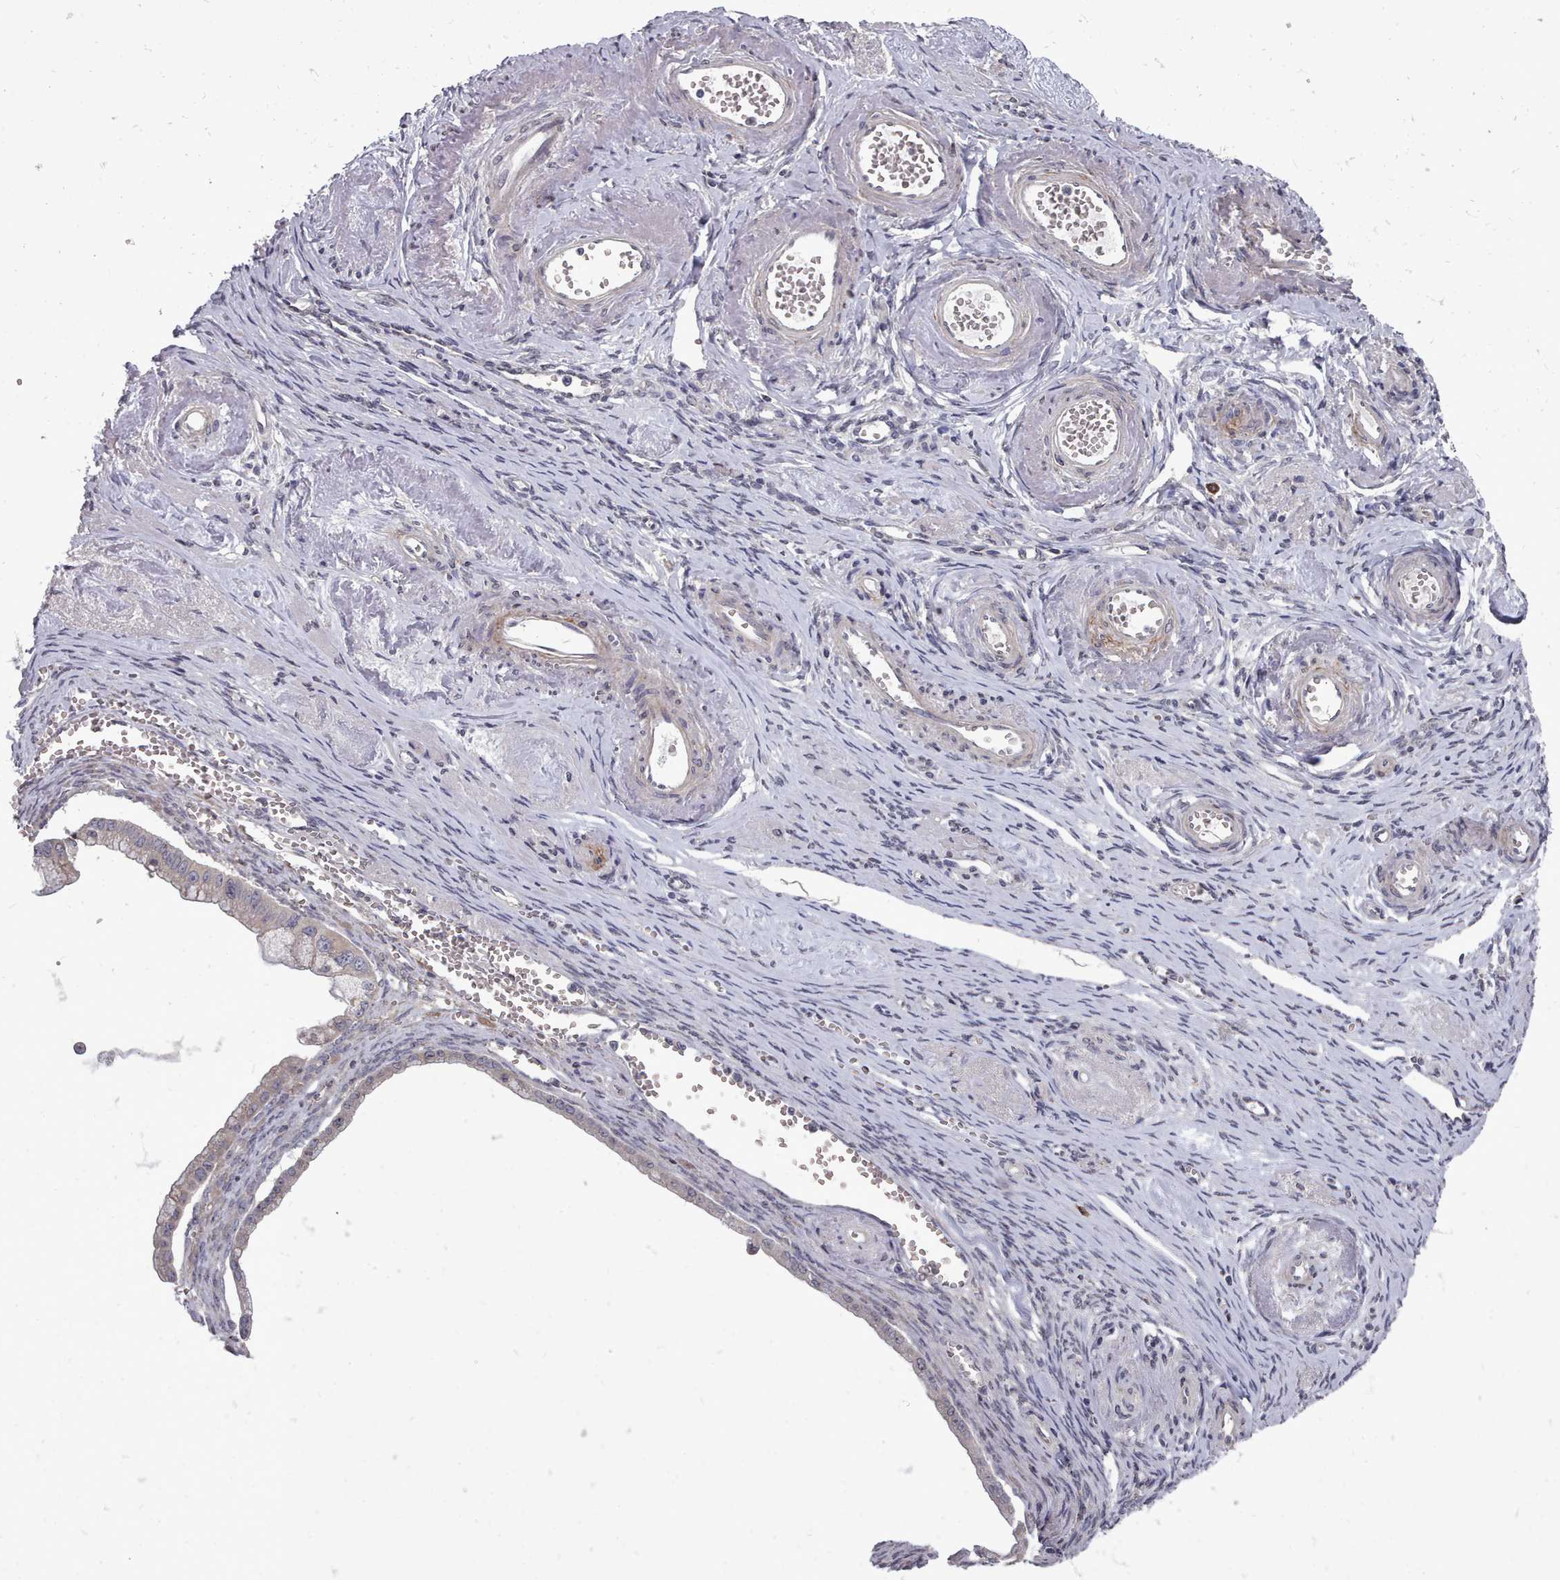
{"staining": {"intensity": "negative", "quantity": "none", "location": "none"}, "tissue": "ovarian cancer", "cell_type": "Tumor cells", "image_type": "cancer", "snomed": [{"axis": "morphology", "description": "Cystadenocarcinoma, mucinous, NOS"}, {"axis": "topography", "description": "Ovary"}], "caption": "Tumor cells show no significant protein positivity in ovarian cancer.", "gene": "ACKR3", "patient": {"sex": "female", "age": 59}}